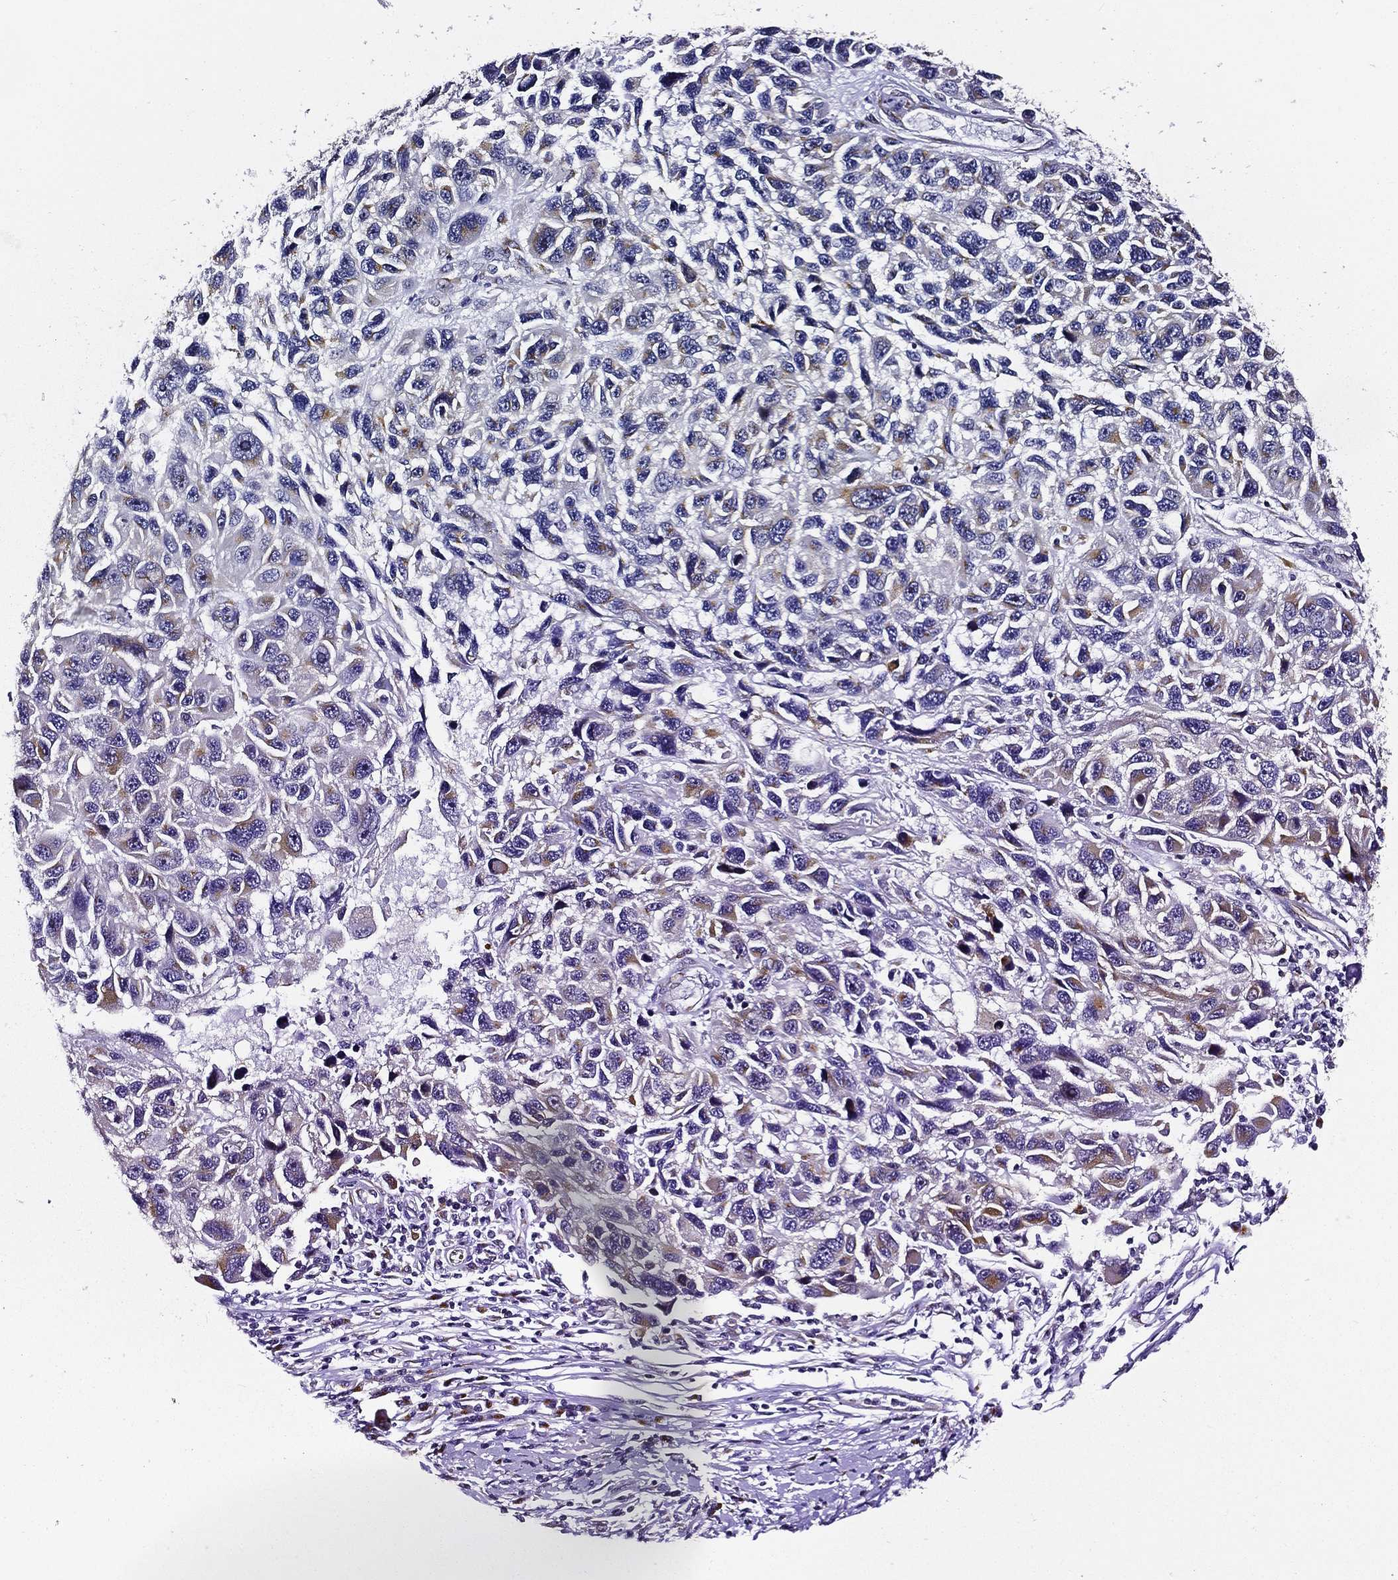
{"staining": {"intensity": "moderate", "quantity": "<25%", "location": "cytoplasmic/membranous"}, "tissue": "melanoma", "cell_type": "Tumor cells", "image_type": "cancer", "snomed": [{"axis": "morphology", "description": "Malignant melanoma, NOS"}, {"axis": "topography", "description": "Skin"}], "caption": "Protein staining of melanoma tissue demonstrates moderate cytoplasmic/membranous positivity in approximately <25% of tumor cells. Immunohistochemistry (ihc) stains the protein of interest in brown and the nuclei are stained blue.", "gene": "TICAM1", "patient": {"sex": "male", "age": 53}}